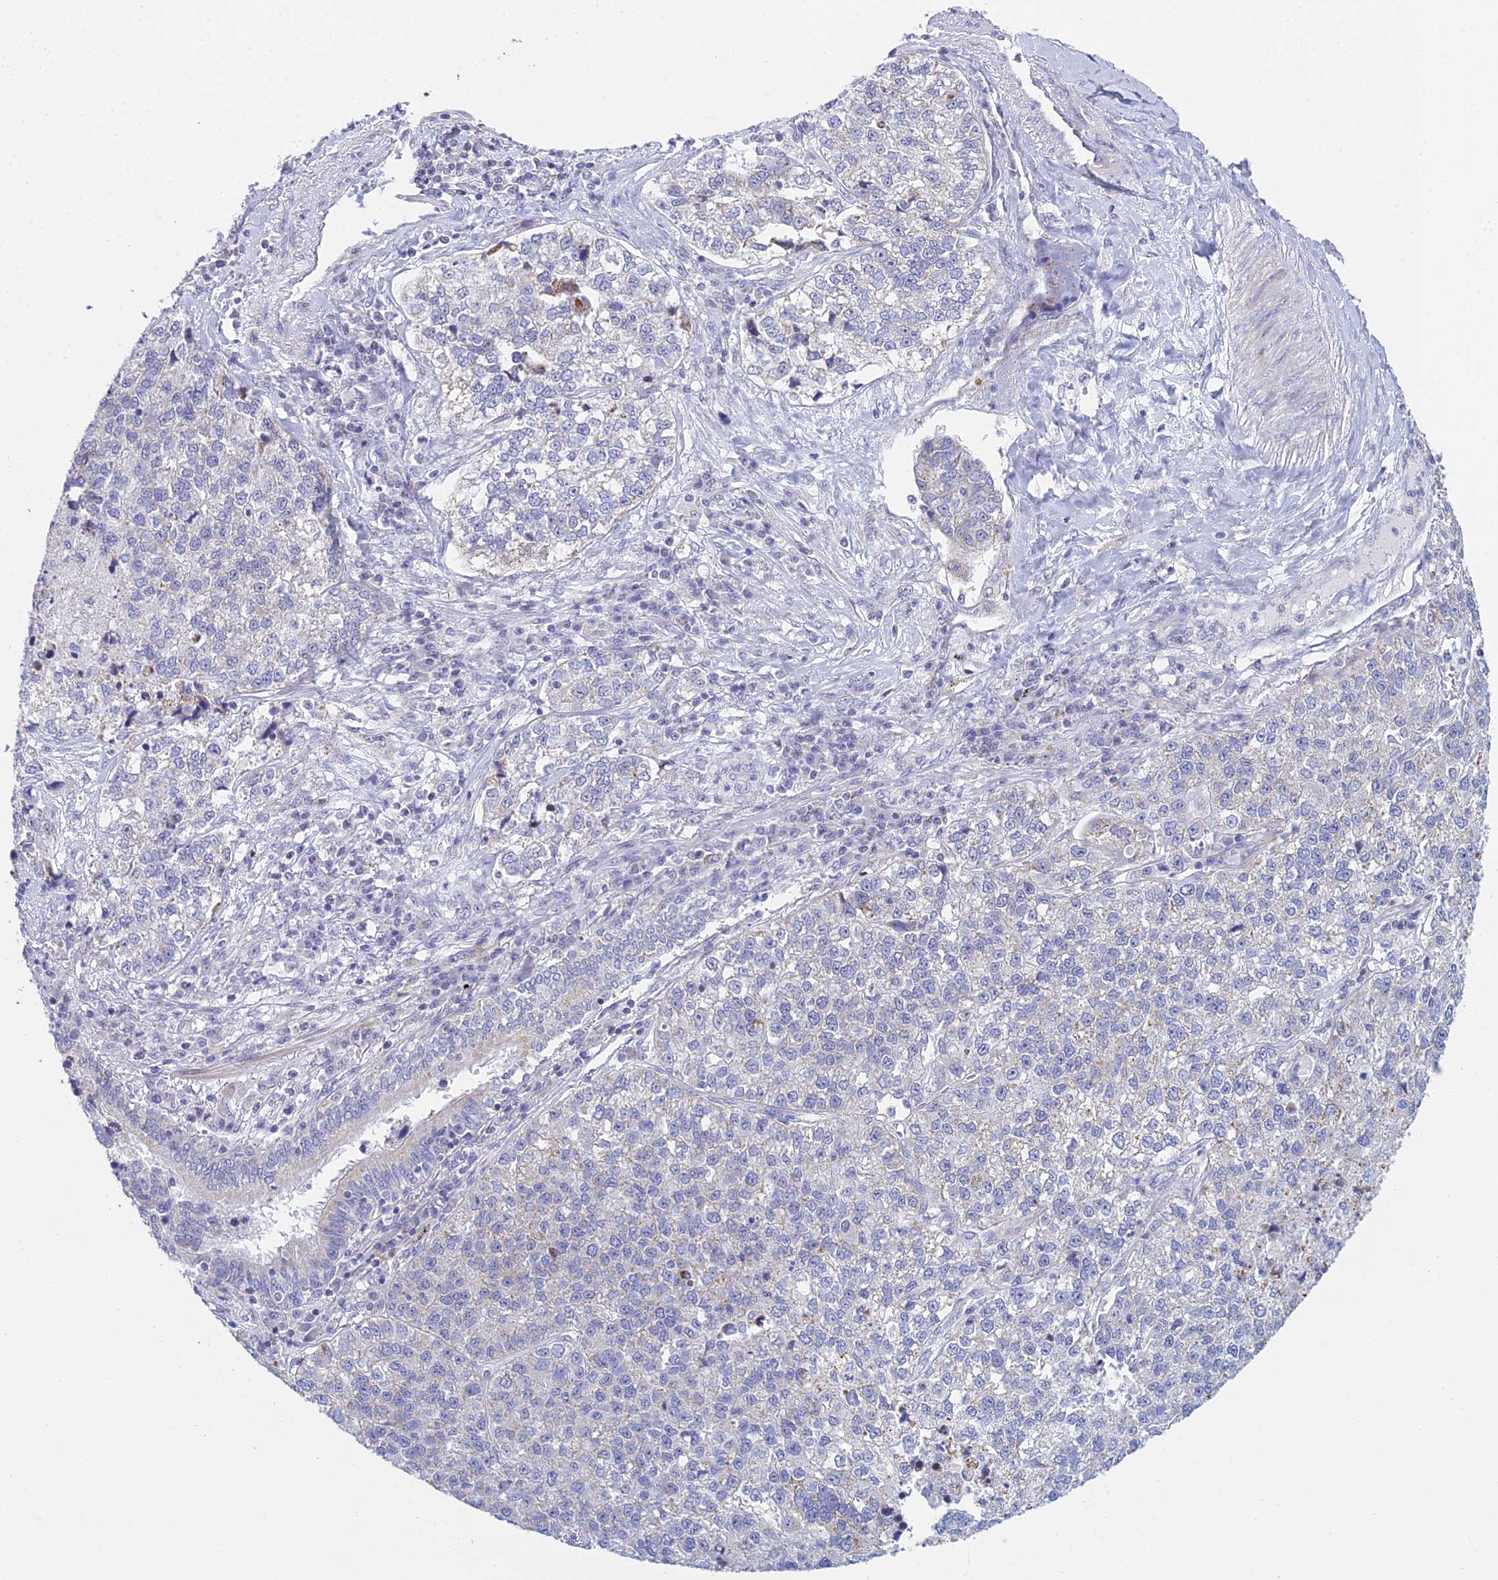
{"staining": {"intensity": "negative", "quantity": "none", "location": "none"}, "tissue": "lung cancer", "cell_type": "Tumor cells", "image_type": "cancer", "snomed": [{"axis": "morphology", "description": "Adenocarcinoma, NOS"}, {"axis": "topography", "description": "Lung"}], "caption": "This is an immunohistochemistry micrograph of adenocarcinoma (lung). There is no positivity in tumor cells.", "gene": "PRR13", "patient": {"sex": "male", "age": 49}}